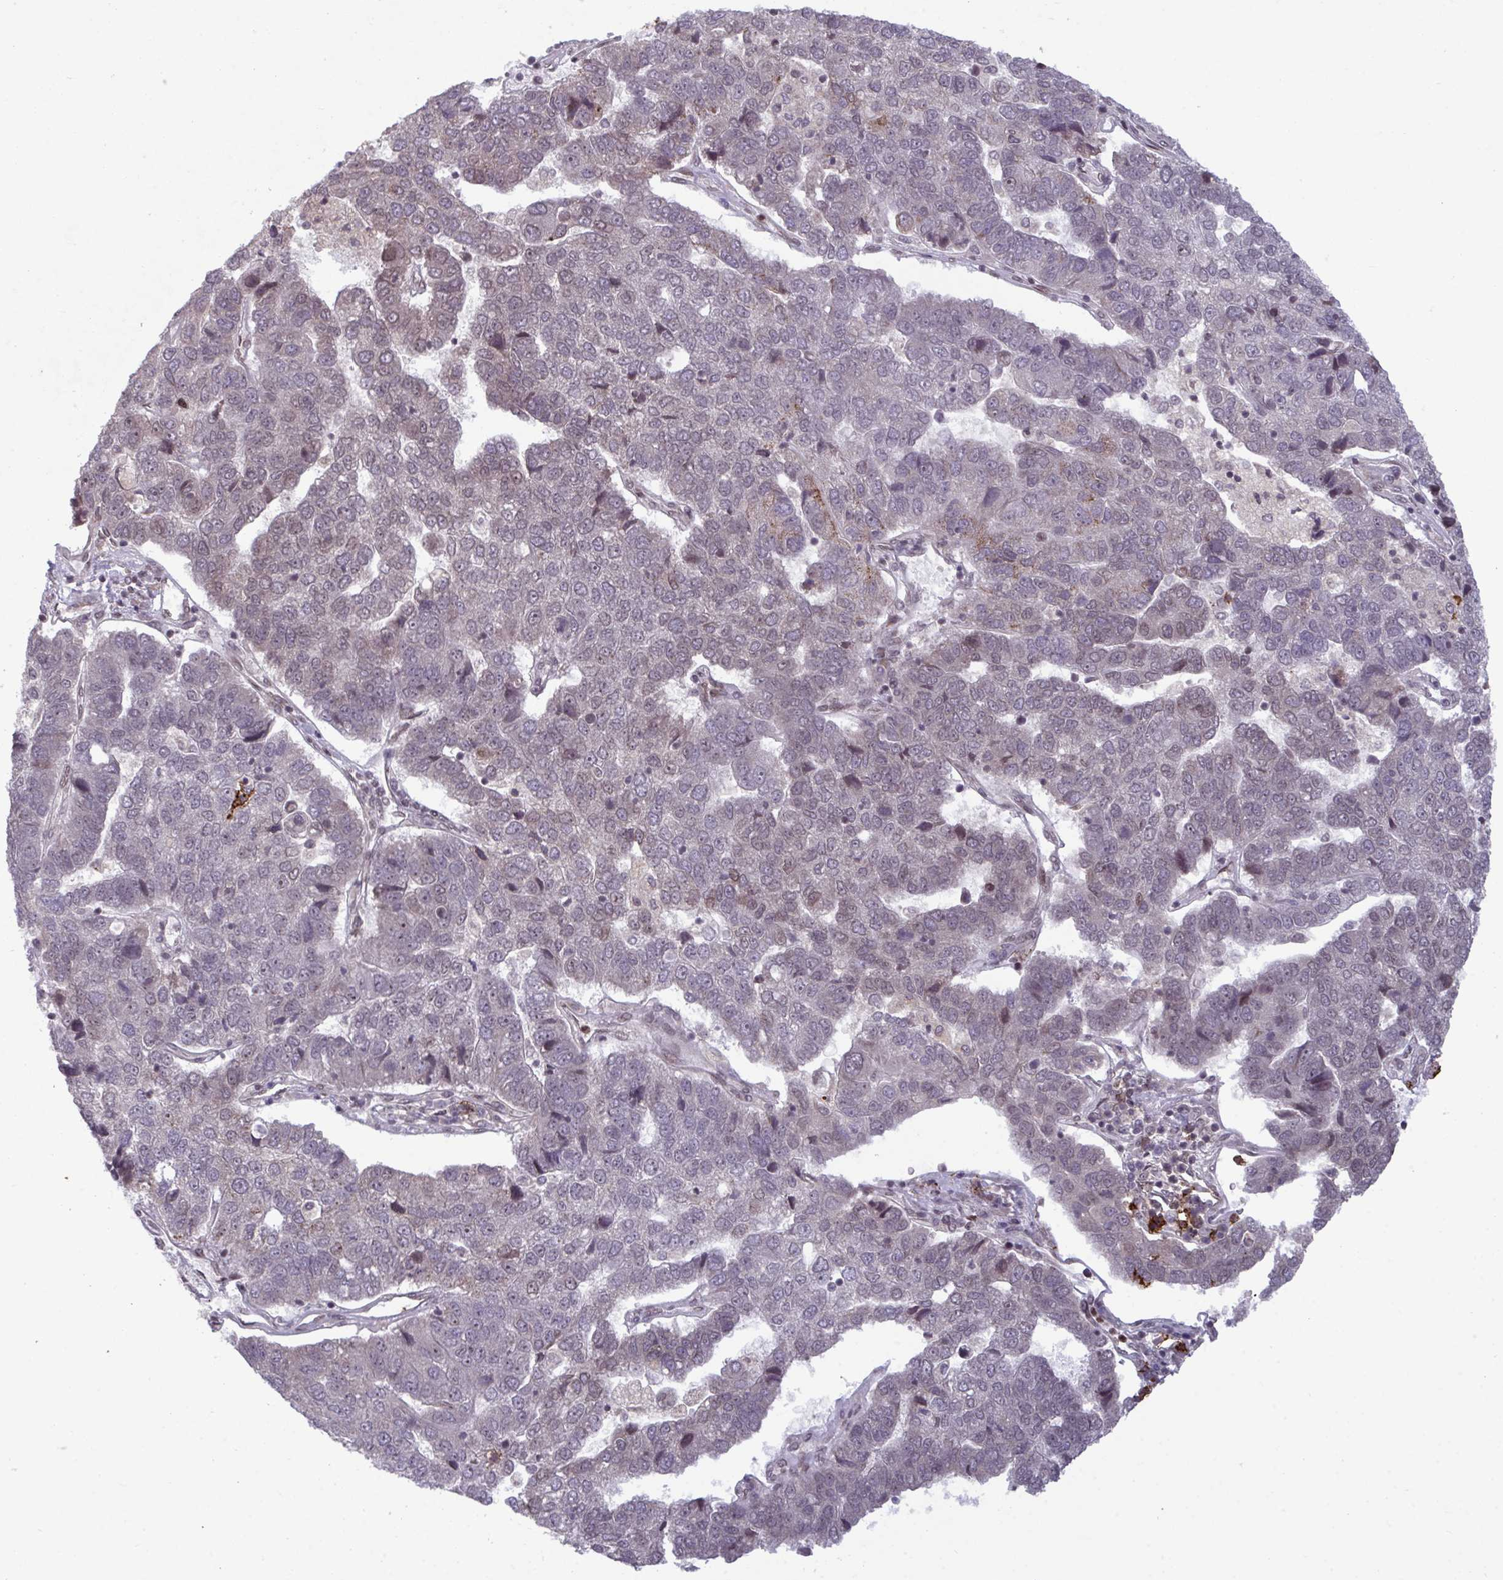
{"staining": {"intensity": "negative", "quantity": "none", "location": "none"}, "tissue": "pancreatic cancer", "cell_type": "Tumor cells", "image_type": "cancer", "snomed": [{"axis": "morphology", "description": "Adenocarcinoma, NOS"}, {"axis": "topography", "description": "Pancreas"}], "caption": "Tumor cells are negative for protein expression in human pancreatic adenocarcinoma.", "gene": "UXT", "patient": {"sex": "female", "age": 61}}